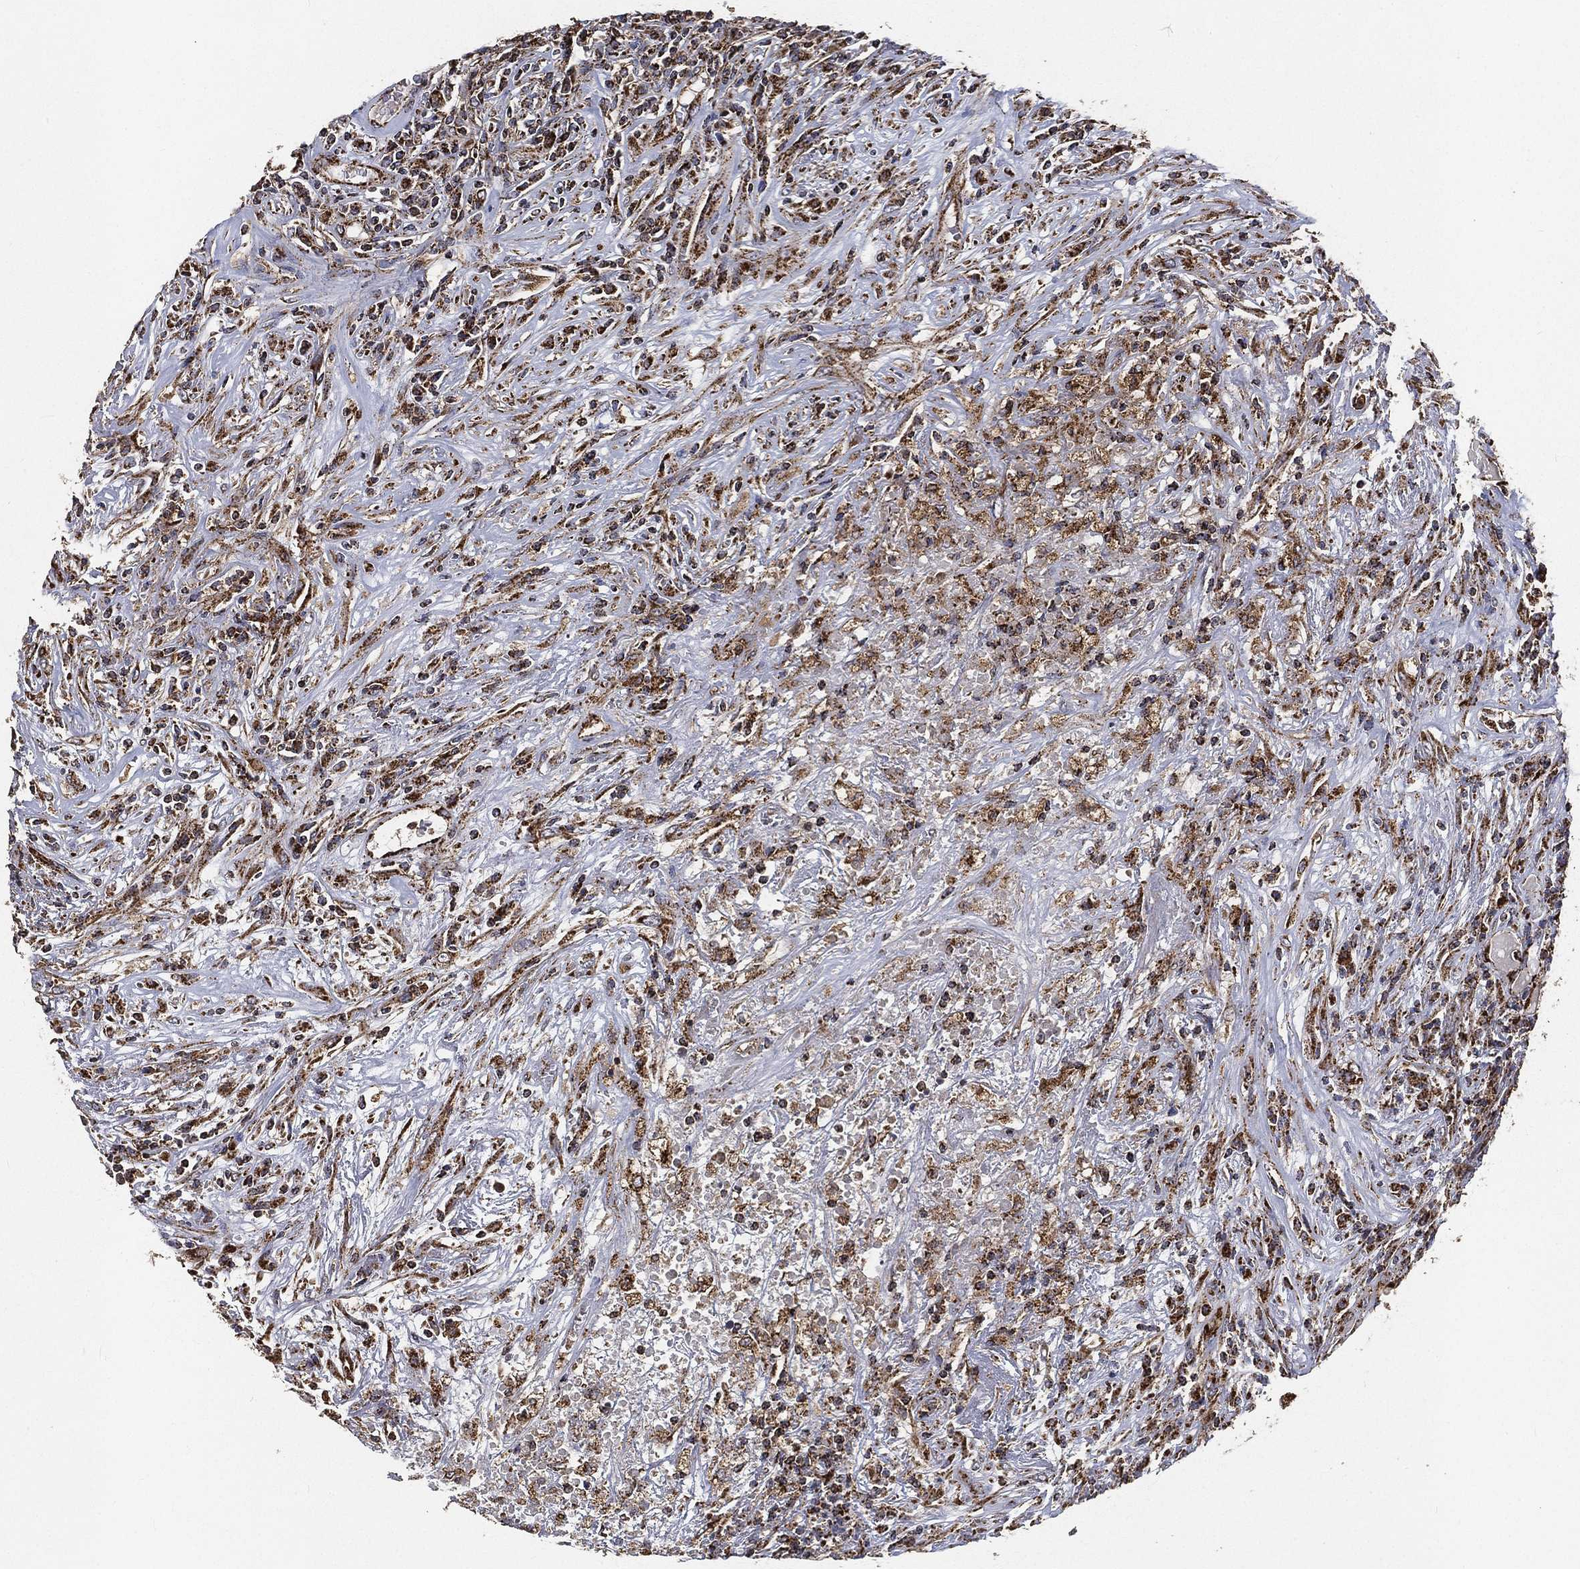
{"staining": {"intensity": "strong", "quantity": ">75%", "location": "cytoplasmic/membranous"}, "tissue": "lymphoma", "cell_type": "Tumor cells", "image_type": "cancer", "snomed": [{"axis": "morphology", "description": "Malignant lymphoma, non-Hodgkin's type, High grade"}, {"axis": "topography", "description": "Lung"}], "caption": "Strong cytoplasmic/membranous staining for a protein is seen in about >75% of tumor cells of lymphoma using immunohistochemistry.", "gene": "SLC38A7", "patient": {"sex": "male", "age": 79}}